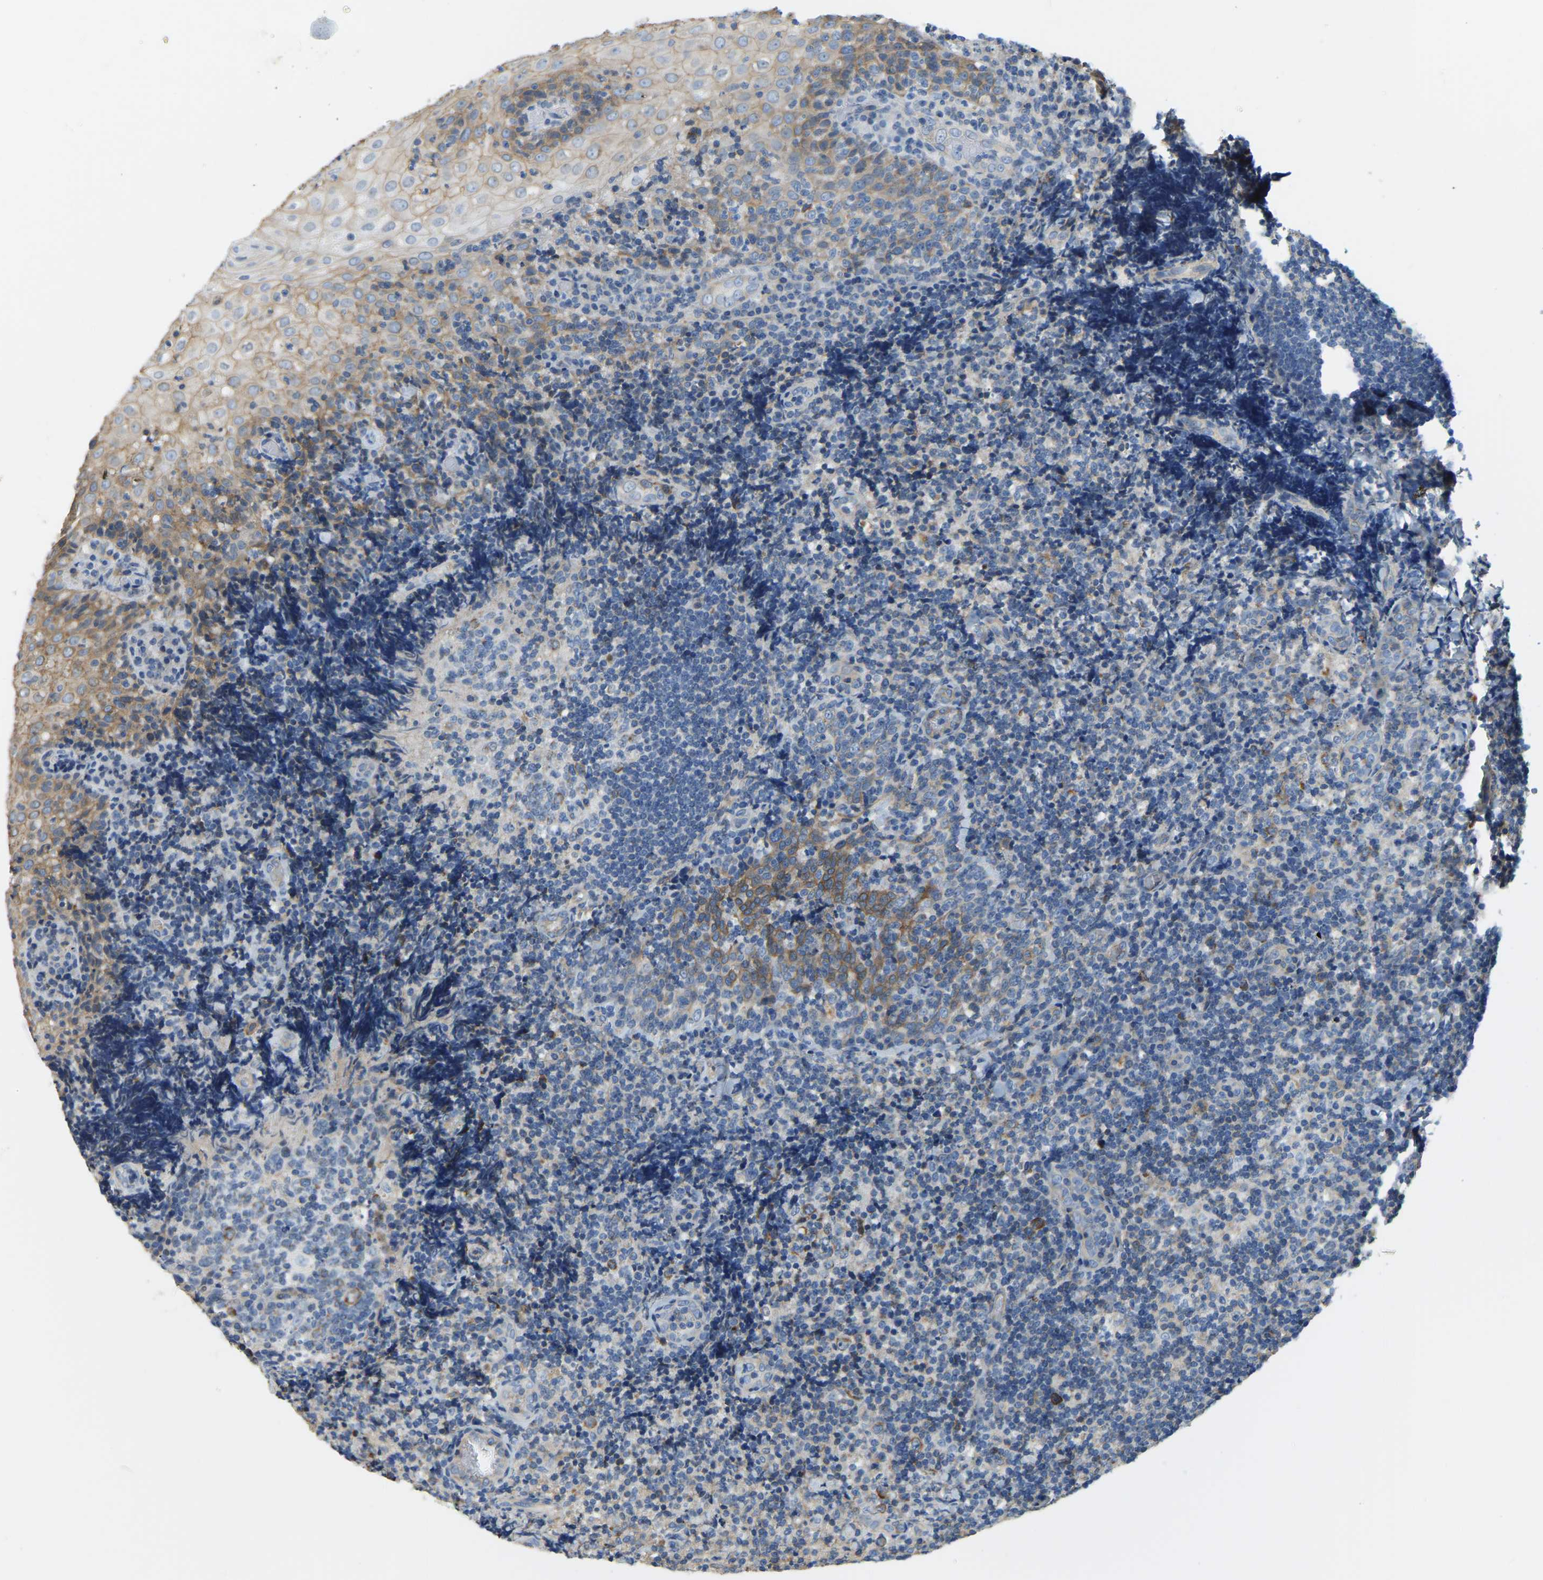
{"staining": {"intensity": "moderate", "quantity": ">75%", "location": "cytoplasmic/membranous"}, "tissue": "tonsil", "cell_type": "Germinal center cells", "image_type": "normal", "snomed": [{"axis": "morphology", "description": "Normal tissue, NOS"}, {"axis": "topography", "description": "Tonsil"}], "caption": "Immunohistochemical staining of unremarkable tonsil exhibits >75% levels of moderate cytoplasmic/membranous protein expression in approximately >75% of germinal center cells. The staining was performed using DAB, with brown indicating positive protein expression. Nuclei are stained blue with hematoxylin.", "gene": "AHNAK", "patient": {"sex": "male", "age": 37}}